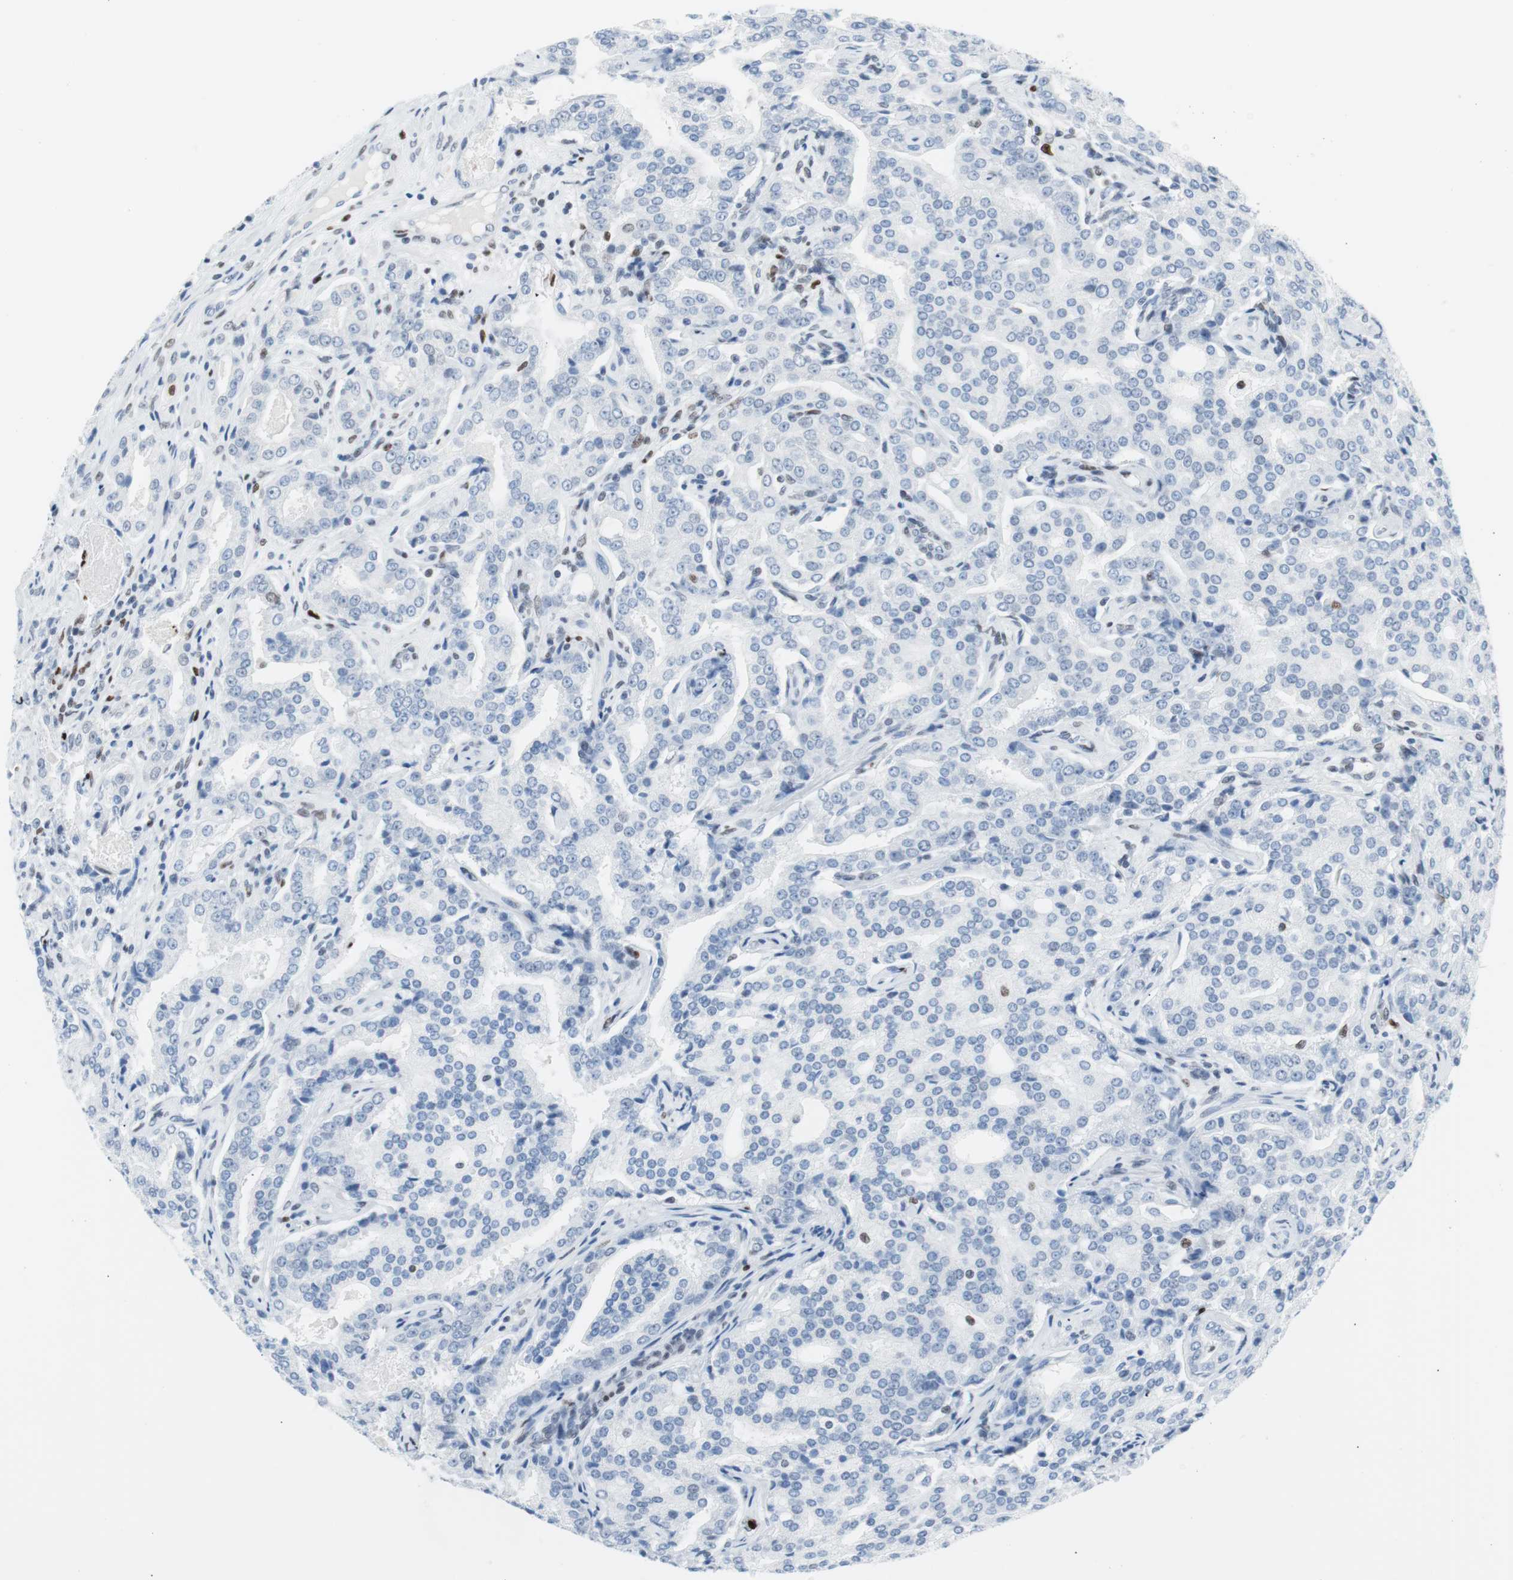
{"staining": {"intensity": "negative", "quantity": "none", "location": "none"}, "tissue": "prostate cancer", "cell_type": "Tumor cells", "image_type": "cancer", "snomed": [{"axis": "morphology", "description": "Adenocarcinoma, High grade"}, {"axis": "topography", "description": "Prostate"}], "caption": "Human high-grade adenocarcinoma (prostate) stained for a protein using IHC displays no staining in tumor cells.", "gene": "CEBPB", "patient": {"sex": "male", "age": 72}}